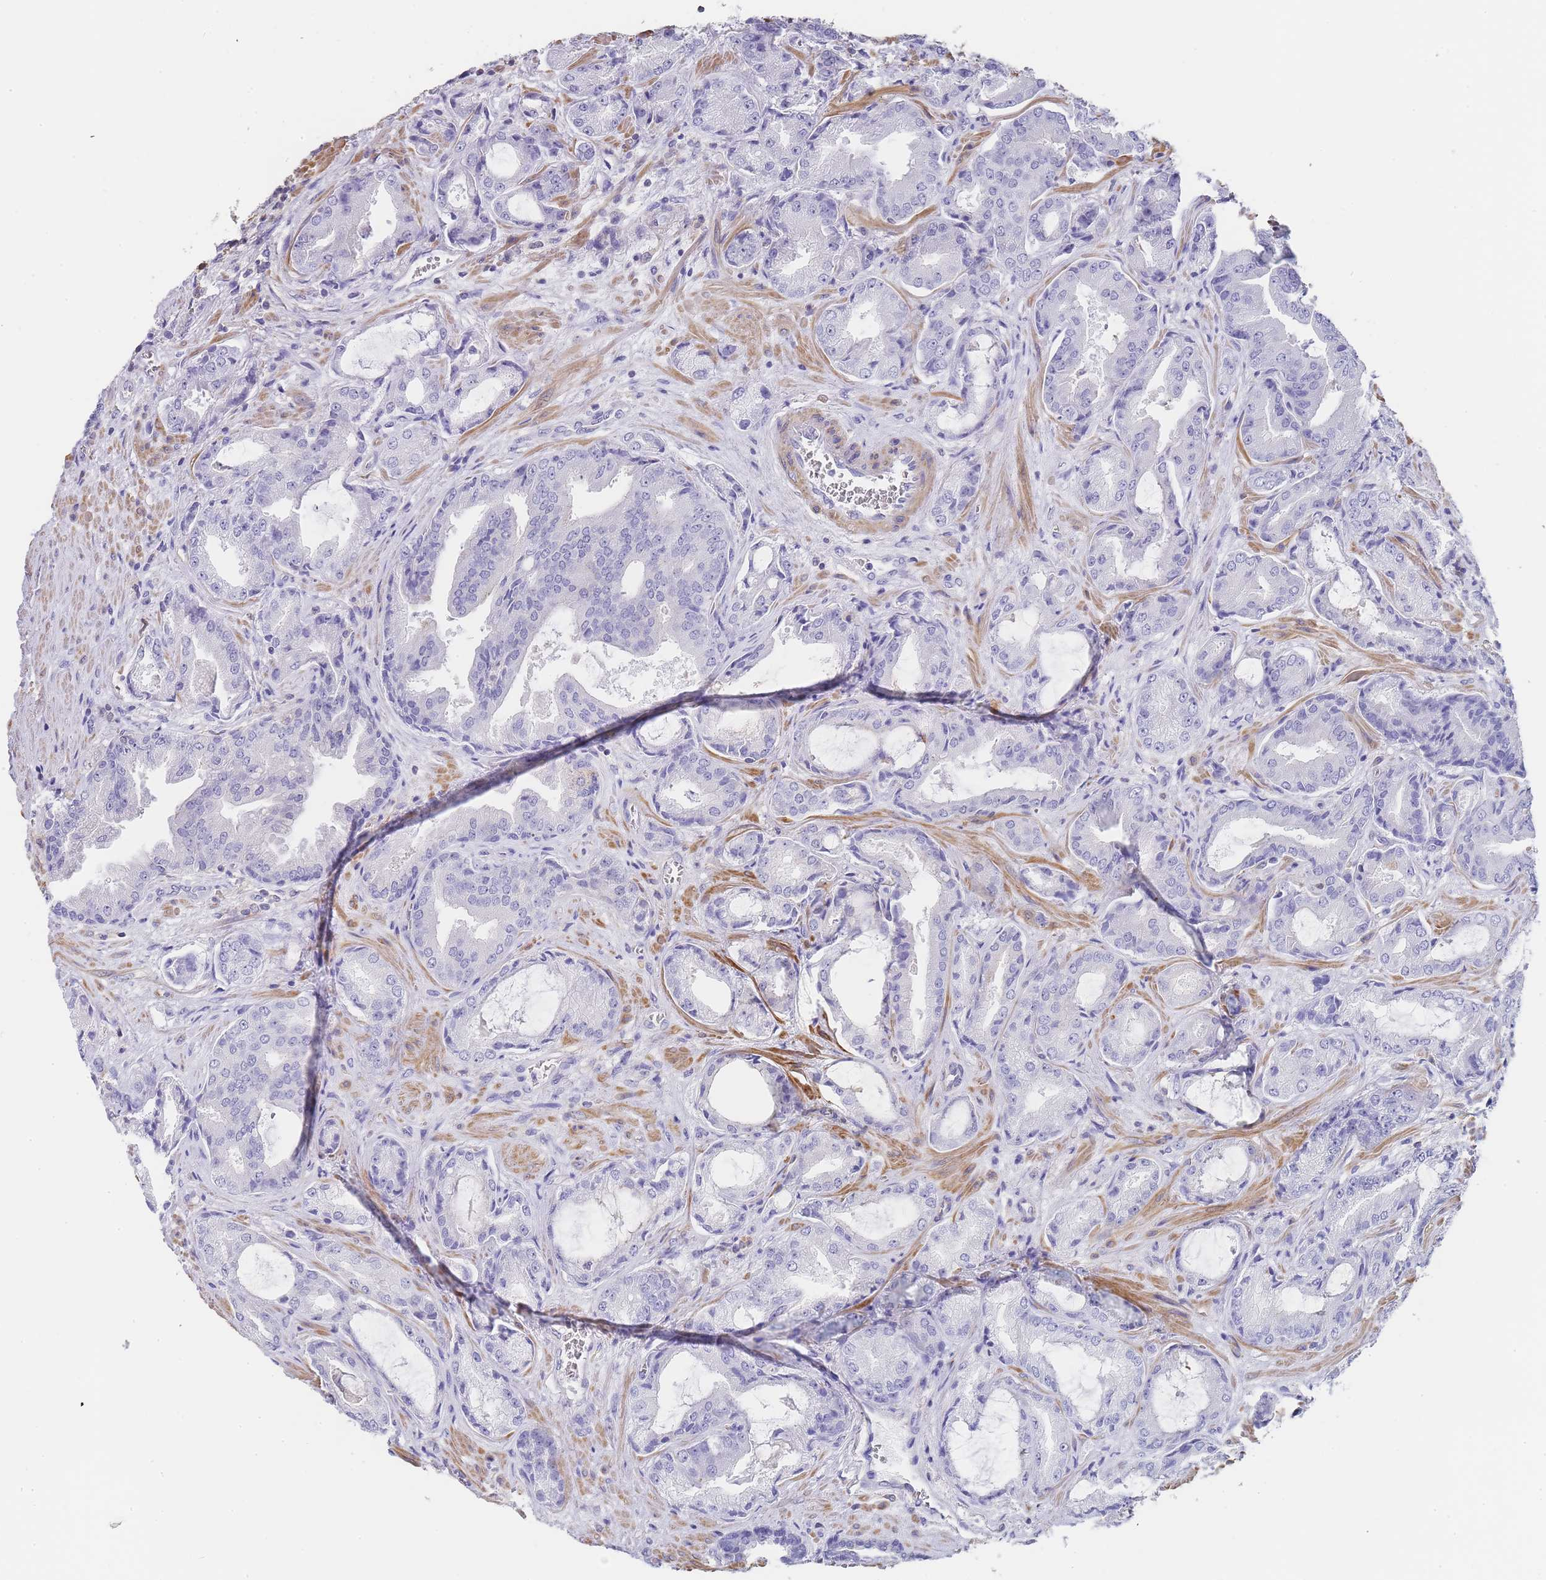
{"staining": {"intensity": "negative", "quantity": "none", "location": "none"}, "tissue": "prostate cancer", "cell_type": "Tumor cells", "image_type": "cancer", "snomed": [{"axis": "morphology", "description": "Adenocarcinoma, High grade"}, {"axis": "topography", "description": "Prostate"}], "caption": "Prostate cancer was stained to show a protein in brown. There is no significant staining in tumor cells. (DAB immunohistochemistry (IHC), high magnification).", "gene": "NOP14", "patient": {"sex": "male", "age": 68}}